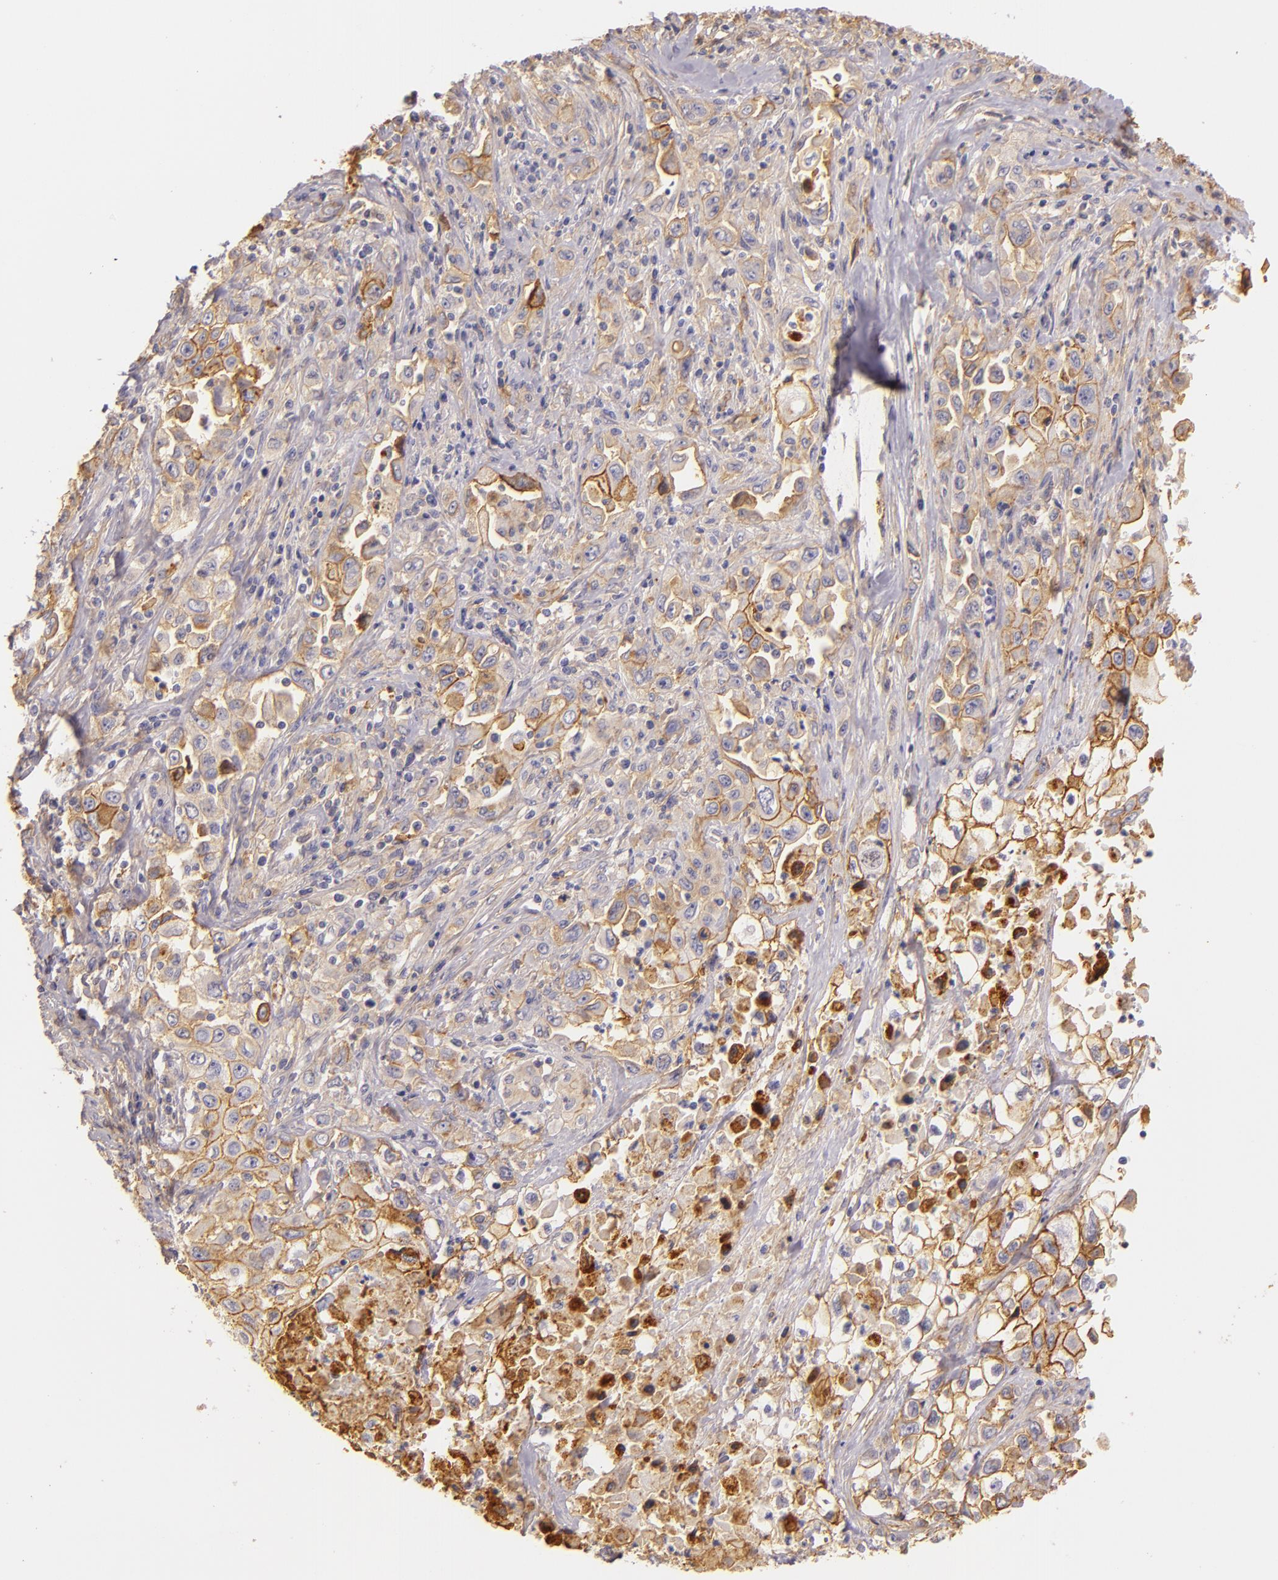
{"staining": {"intensity": "moderate", "quantity": "25%-75%", "location": "cytoplasmic/membranous"}, "tissue": "pancreatic cancer", "cell_type": "Tumor cells", "image_type": "cancer", "snomed": [{"axis": "morphology", "description": "Adenocarcinoma, NOS"}, {"axis": "topography", "description": "Pancreas"}], "caption": "Approximately 25%-75% of tumor cells in human pancreatic cancer (adenocarcinoma) exhibit moderate cytoplasmic/membranous protein expression as visualized by brown immunohistochemical staining.", "gene": "CTSF", "patient": {"sex": "male", "age": 70}}